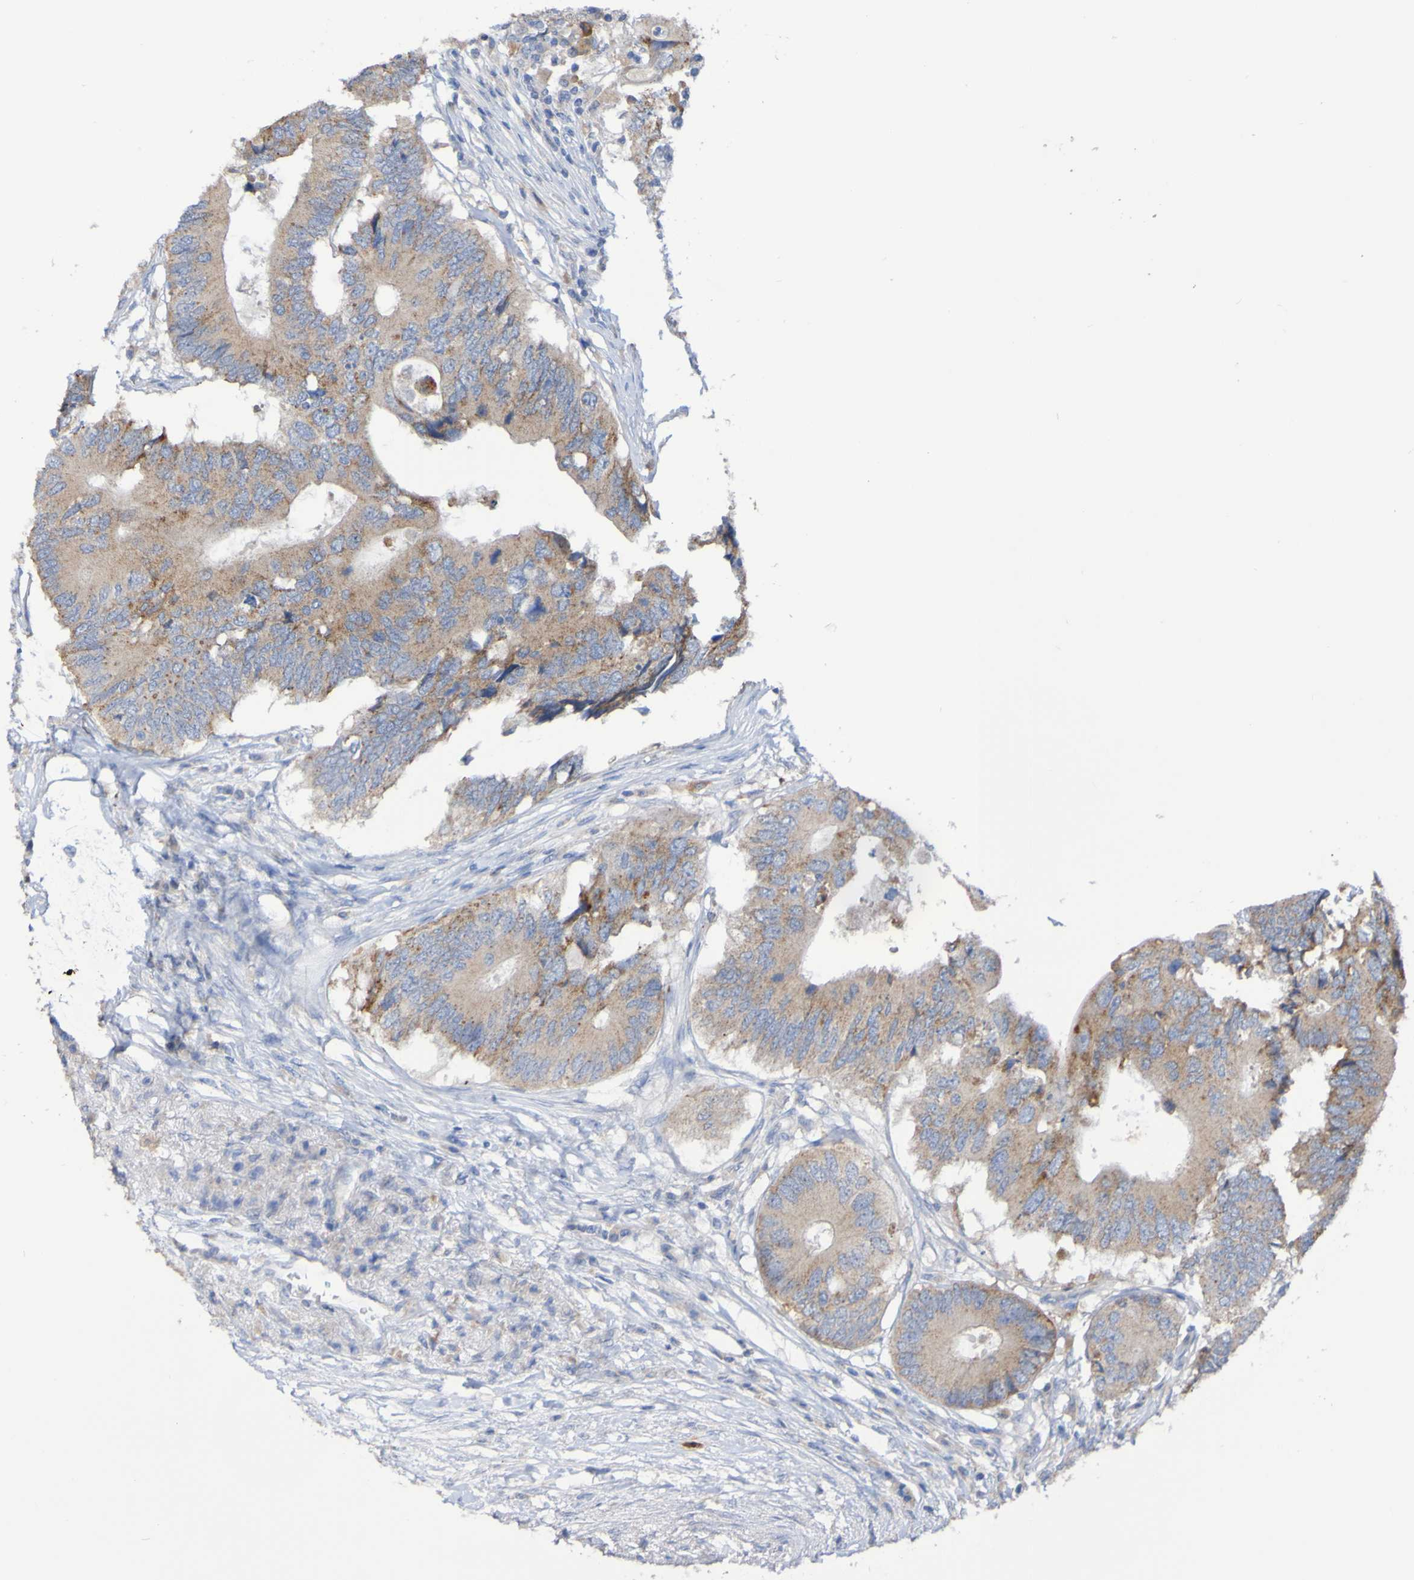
{"staining": {"intensity": "moderate", "quantity": ">75%", "location": "cytoplasmic/membranous"}, "tissue": "colorectal cancer", "cell_type": "Tumor cells", "image_type": "cancer", "snomed": [{"axis": "morphology", "description": "Adenocarcinoma, NOS"}, {"axis": "topography", "description": "Colon"}], "caption": "Tumor cells reveal moderate cytoplasmic/membranous positivity in approximately >75% of cells in colorectal cancer. (Stains: DAB in brown, nuclei in blue, Microscopy: brightfield microscopy at high magnification).", "gene": "PHYH", "patient": {"sex": "male", "age": 71}}